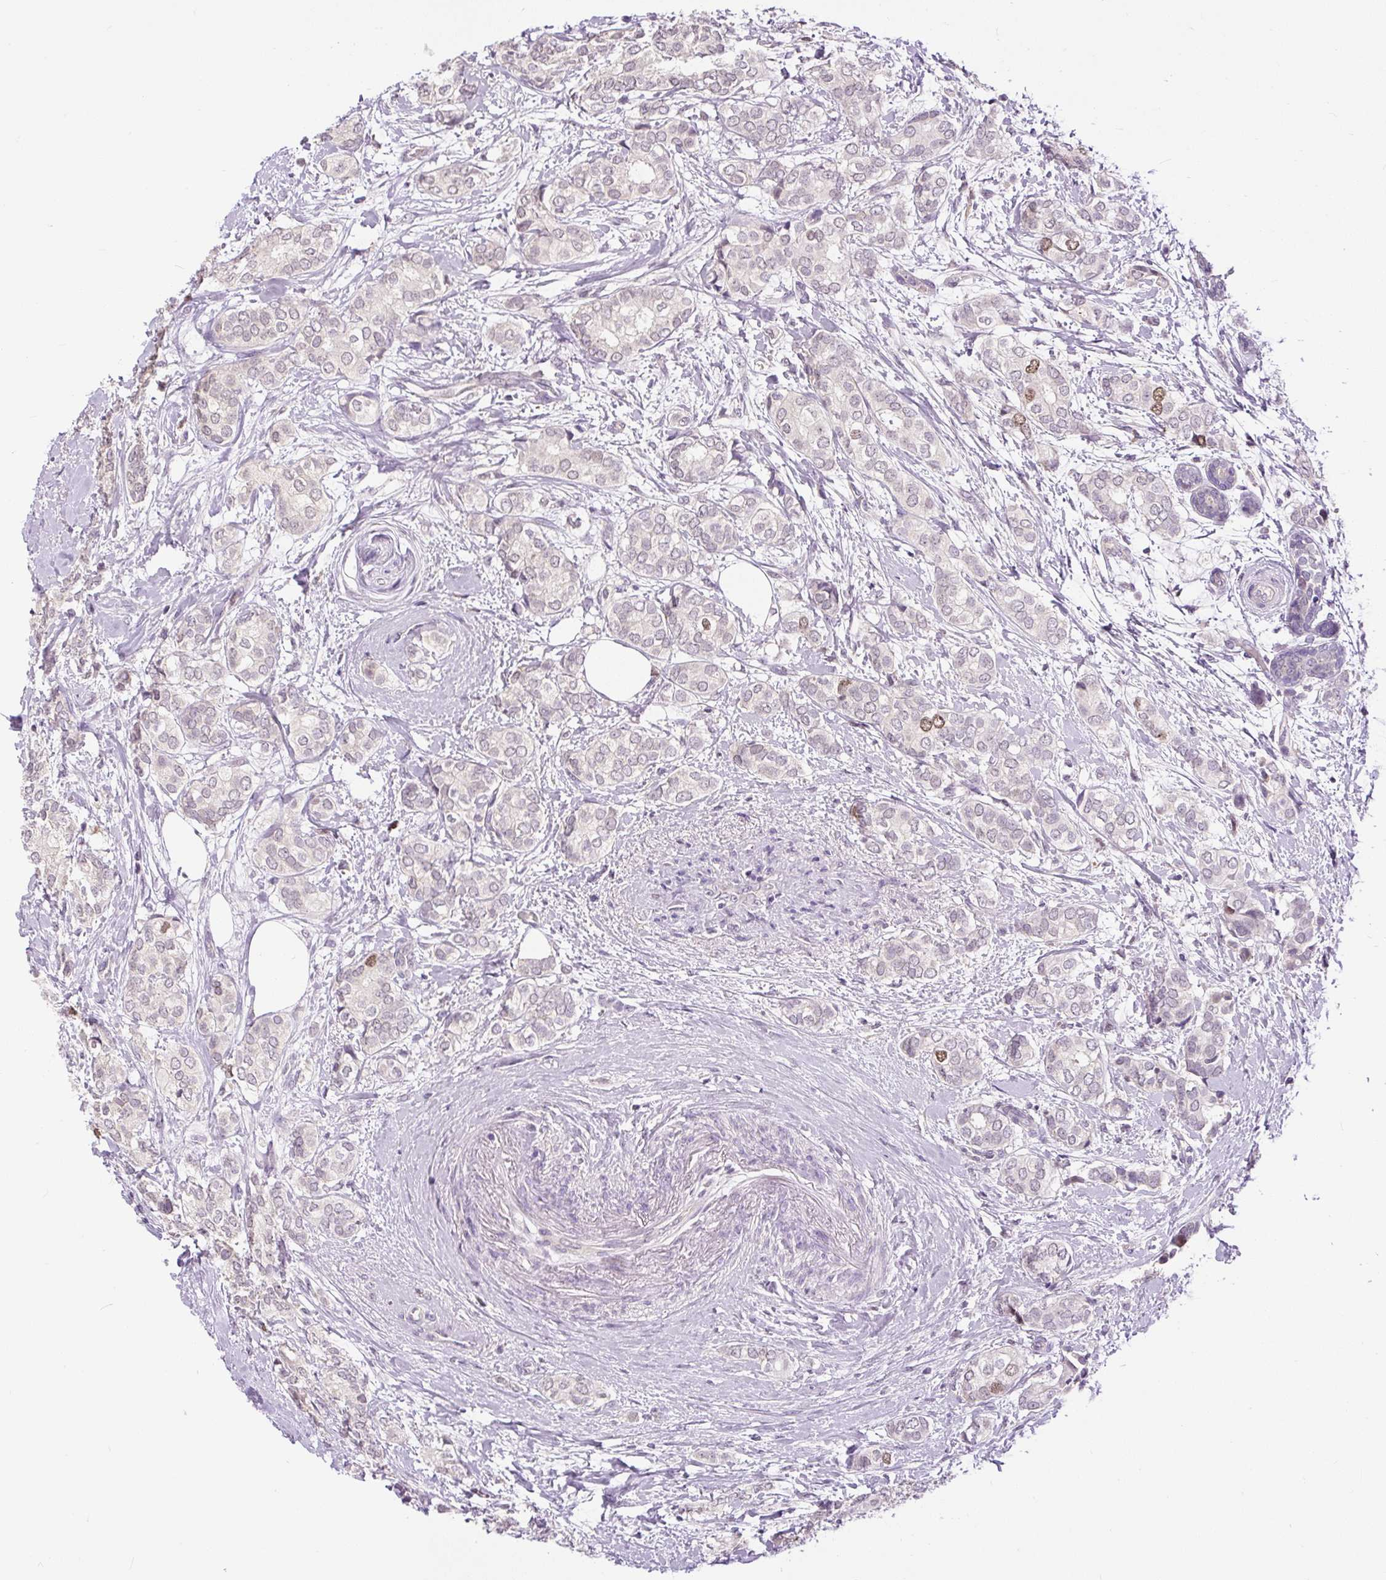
{"staining": {"intensity": "moderate", "quantity": "<25%", "location": "nuclear"}, "tissue": "breast cancer", "cell_type": "Tumor cells", "image_type": "cancer", "snomed": [{"axis": "morphology", "description": "Duct carcinoma"}, {"axis": "topography", "description": "Breast"}], "caption": "Human breast cancer (invasive ductal carcinoma) stained for a protein (brown) demonstrates moderate nuclear positive expression in approximately <25% of tumor cells.", "gene": "RACGAP1", "patient": {"sex": "female", "age": 73}}